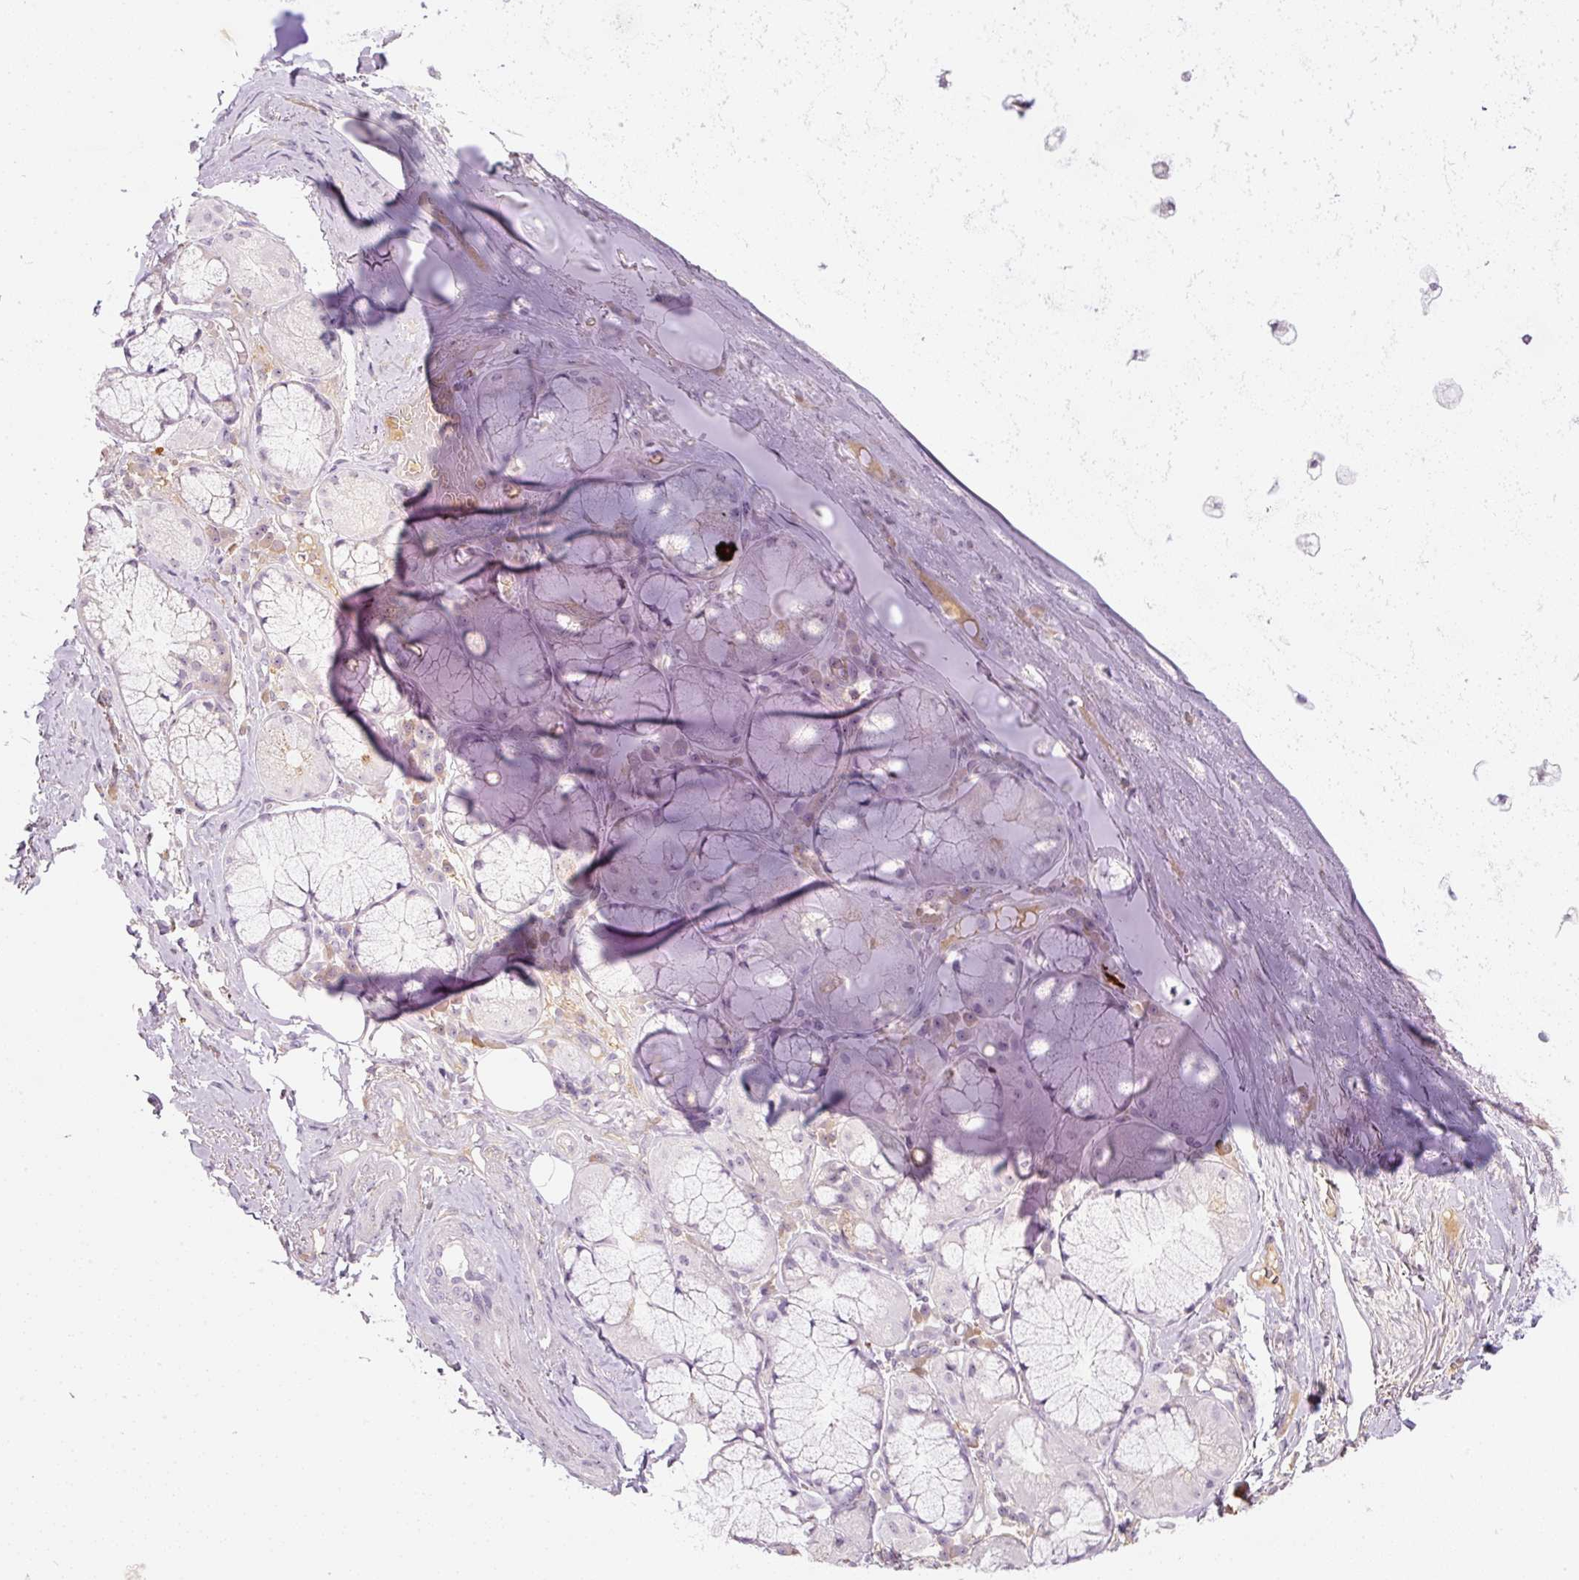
{"staining": {"intensity": "negative", "quantity": "none", "location": "none"}, "tissue": "adipose tissue", "cell_type": "Adipocytes", "image_type": "normal", "snomed": [{"axis": "morphology", "description": "Normal tissue, NOS"}, {"axis": "topography", "description": "Cartilage tissue"}, {"axis": "topography", "description": "Bronchus"}], "caption": "Adipocytes show no significant protein staining in normal adipose tissue.", "gene": "TMEM37", "patient": {"sex": "male", "age": 56}}